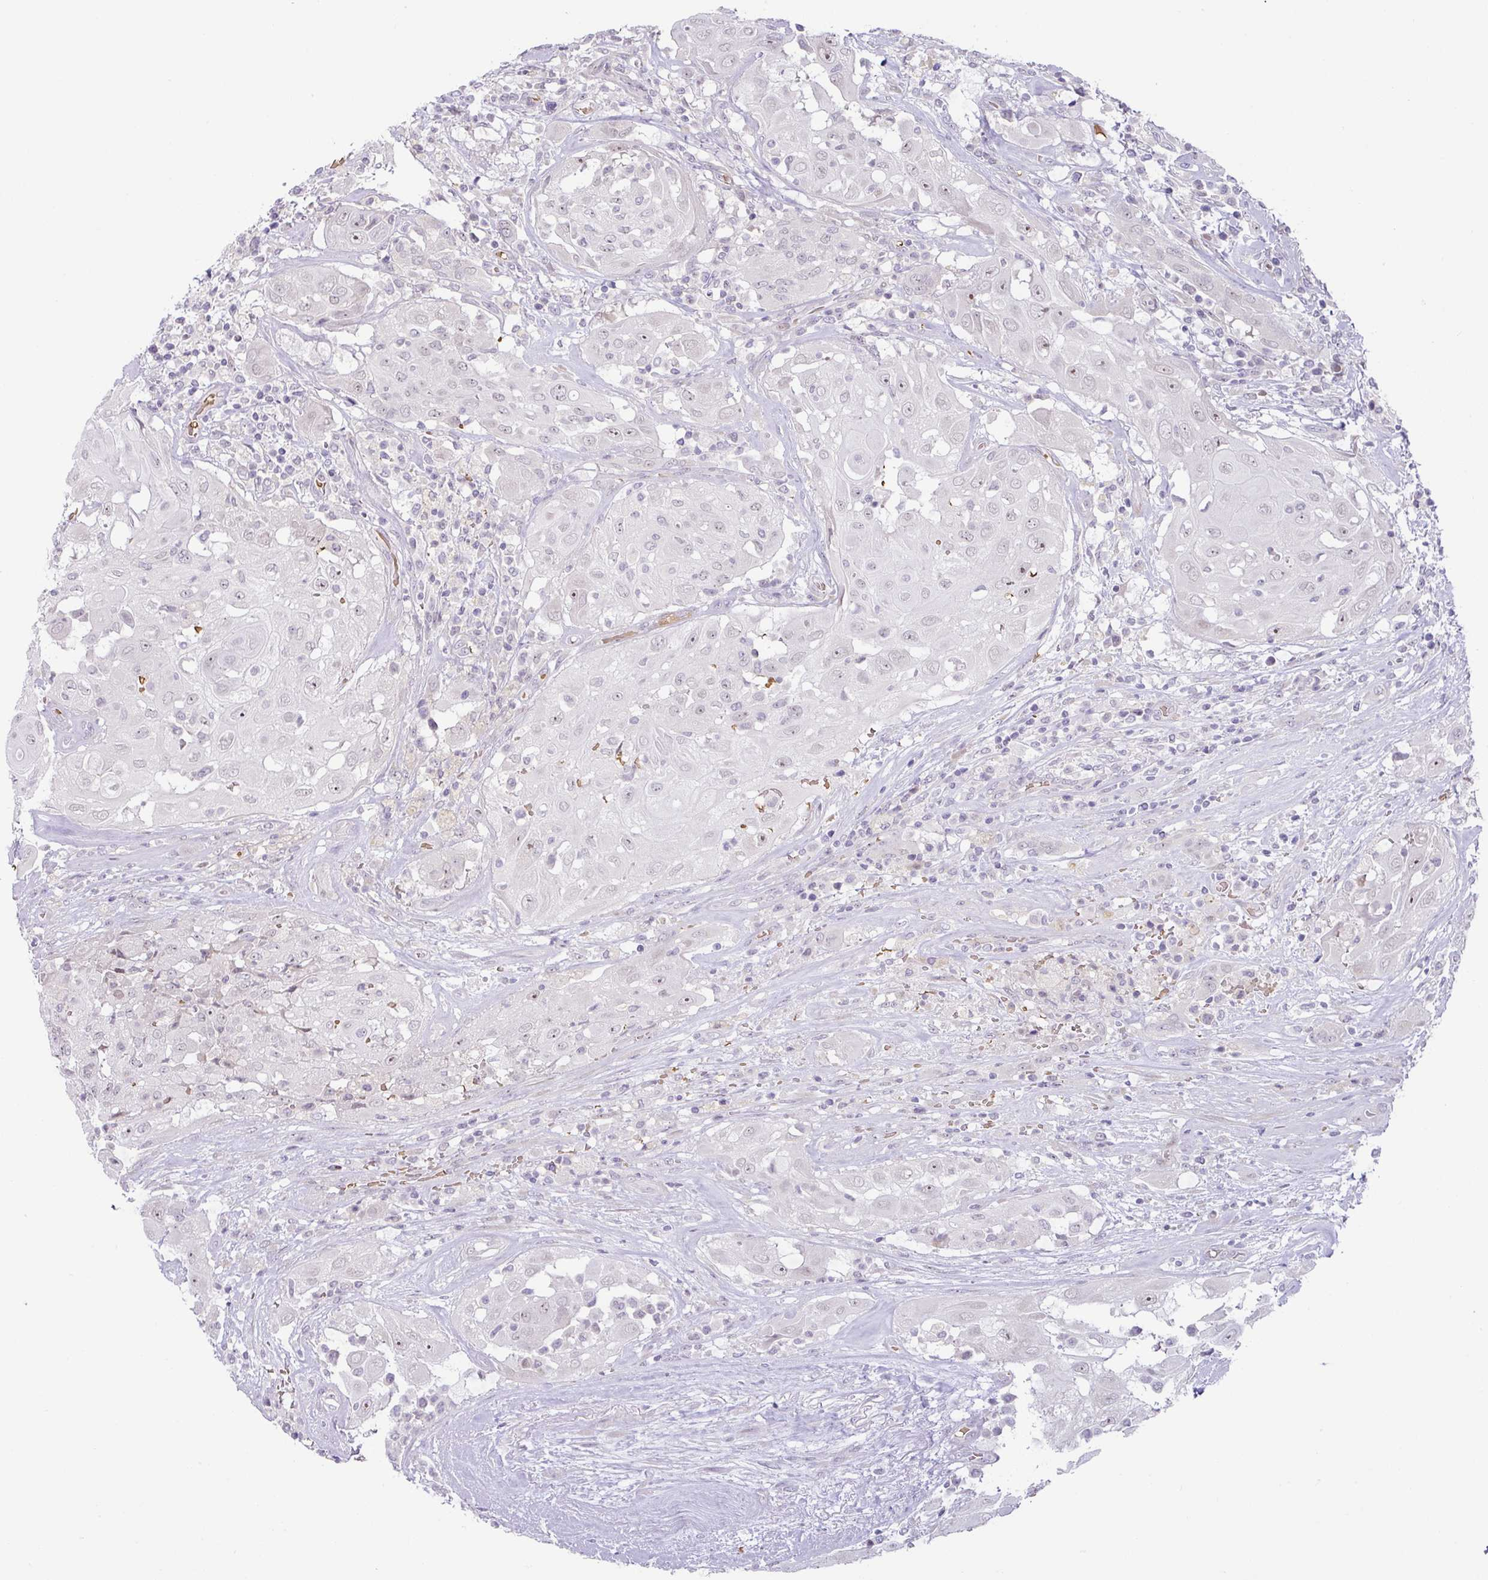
{"staining": {"intensity": "moderate", "quantity": "<25%", "location": "nuclear"}, "tissue": "thyroid cancer", "cell_type": "Tumor cells", "image_type": "cancer", "snomed": [{"axis": "morphology", "description": "Papillary adenocarcinoma, NOS"}, {"axis": "topography", "description": "Thyroid gland"}], "caption": "High-magnification brightfield microscopy of papillary adenocarcinoma (thyroid) stained with DAB (3,3'-diaminobenzidine) (brown) and counterstained with hematoxylin (blue). tumor cells exhibit moderate nuclear expression is appreciated in approximately<25% of cells. (brown staining indicates protein expression, while blue staining denotes nuclei).", "gene": "PARP2", "patient": {"sex": "female", "age": 59}}